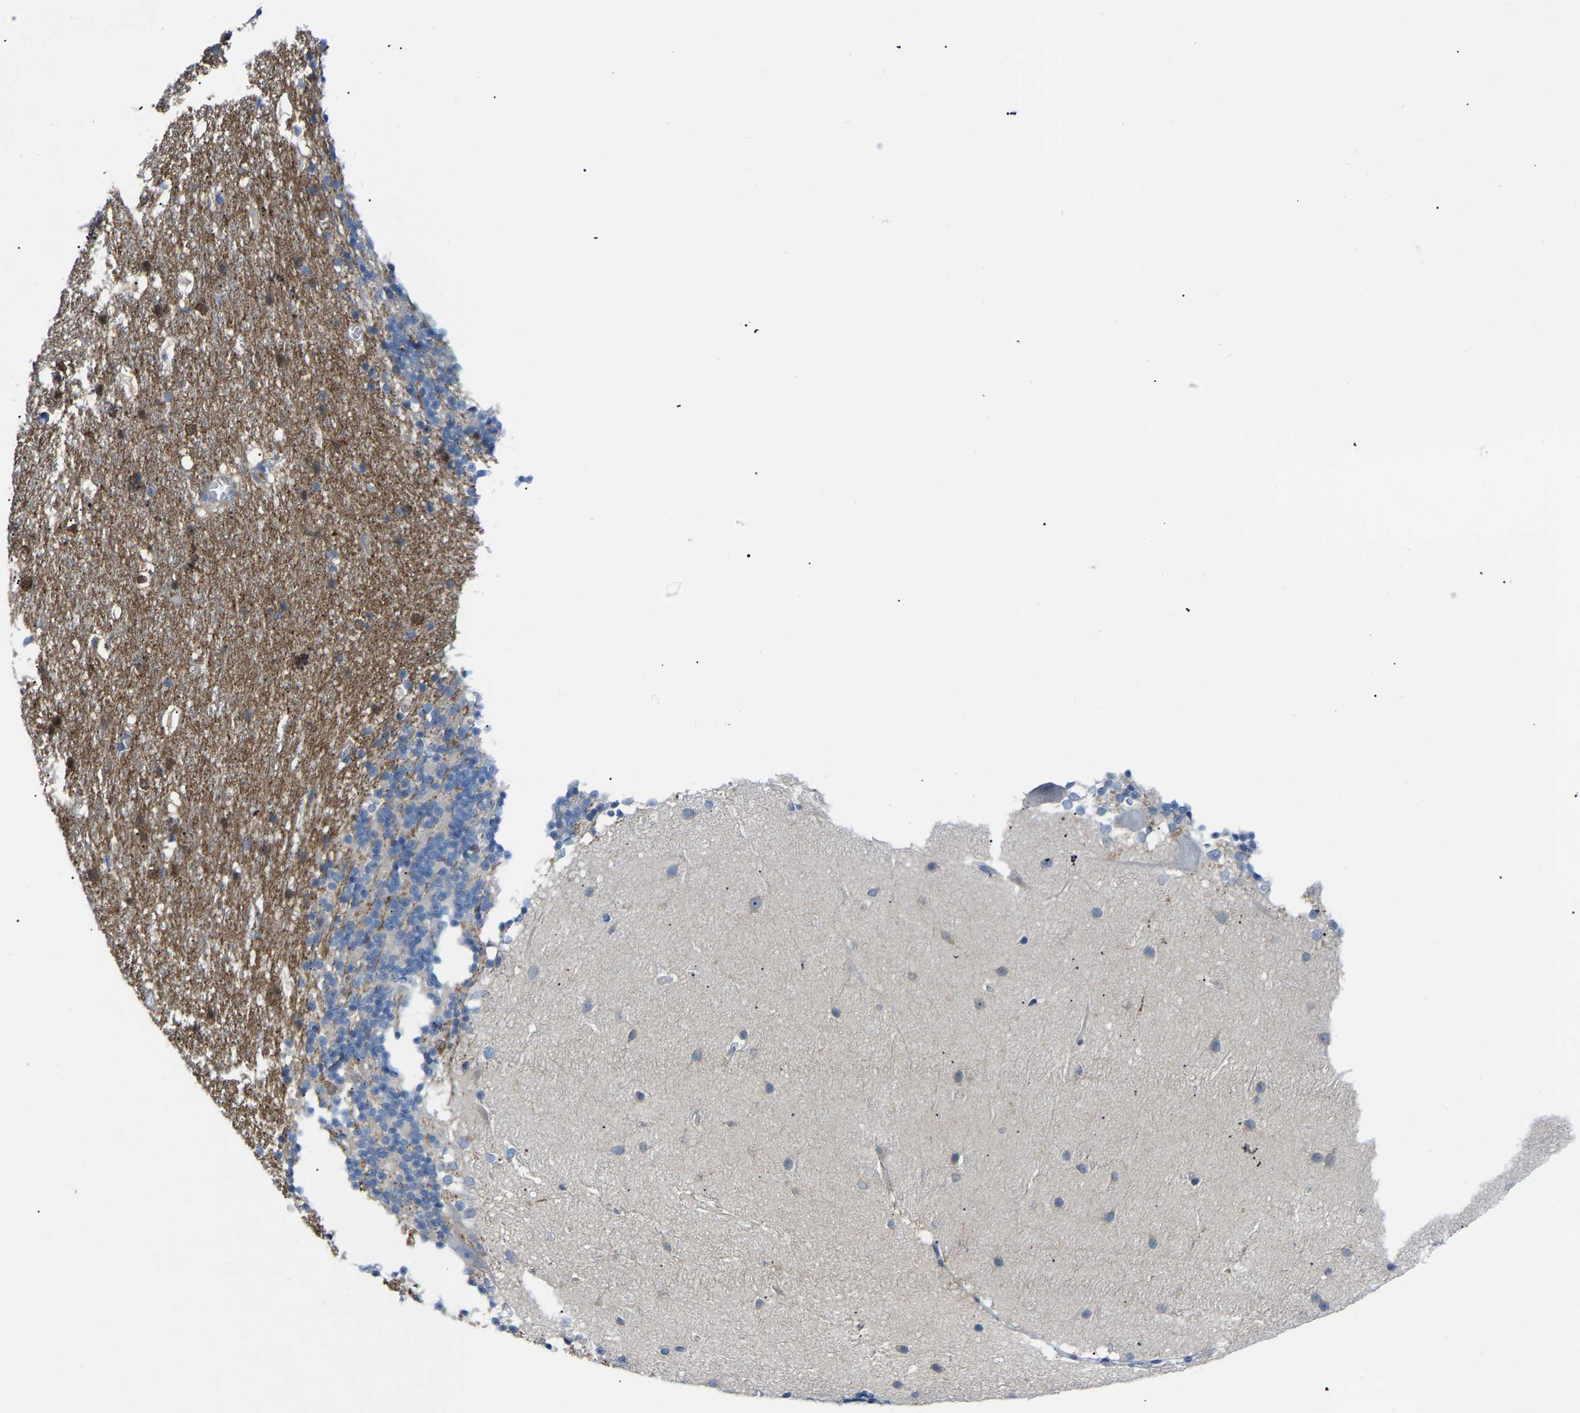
{"staining": {"intensity": "moderate", "quantity": "<25%", "location": "cytoplasmic/membranous"}, "tissue": "cerebellum", "cell_type": "Cells in granular layer", "image_type": "normal", "snomed": [{"axis": "morphology", "description": "Normal tissue, NOS"}, {"axis": "topography", "description": "Cerebellum"}], "caption": "DAB (3,3'-diaminobenzidine) immunohistochemical staining of unremarkable human cerebellum displays moderate cytoplasmic/membranous protein staining in approximately <25% of cells in granular layer. (DAB (3,3'-diaminobenzidine) = brown stain, brightfield microscopy at high magnification).", "gene": "ABTB2", "patient": {"sex": "female", "age": 19}}